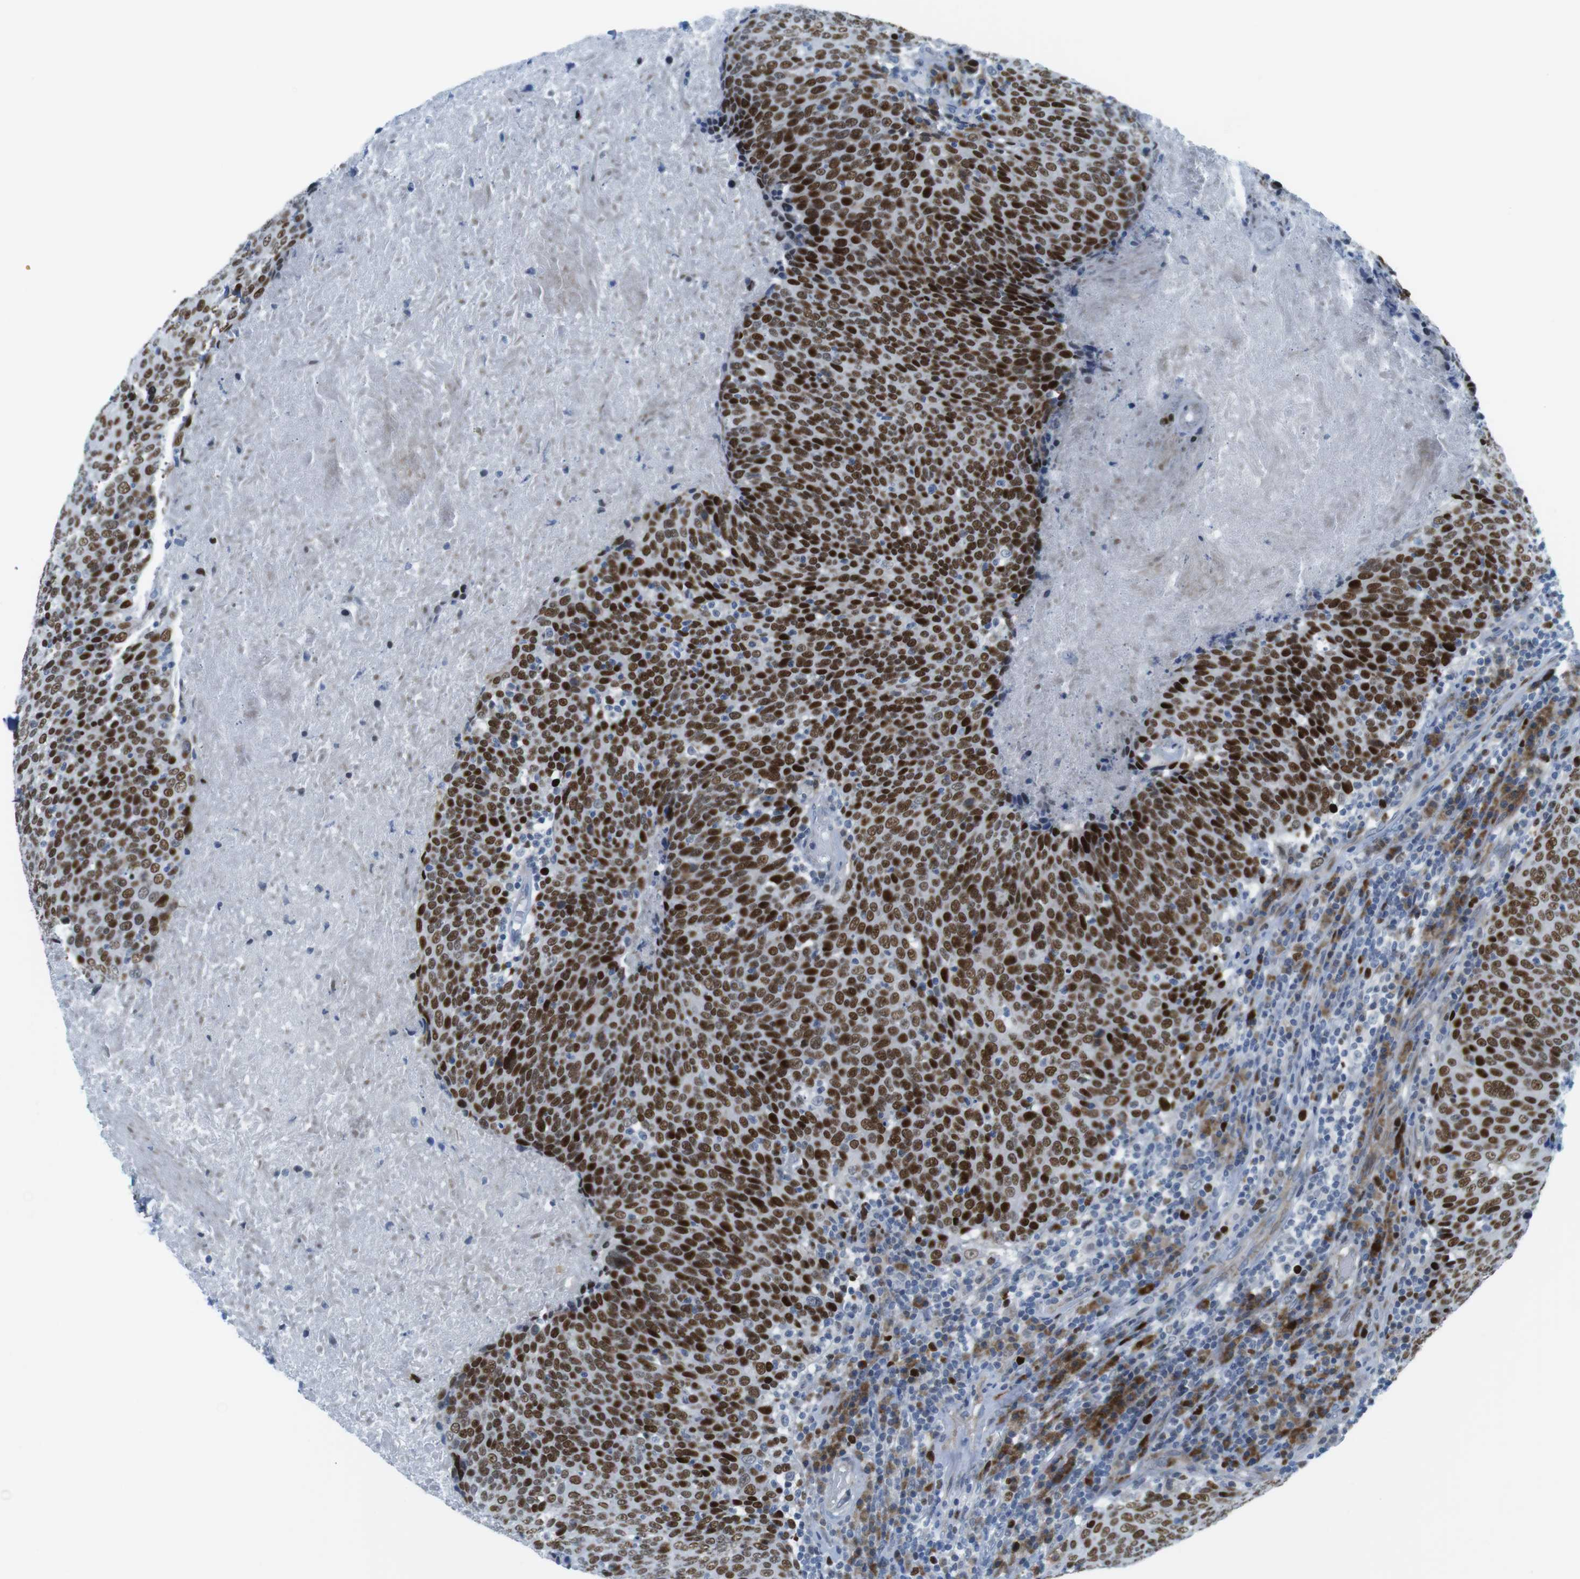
{"staining": {"intensity": "strong", "quantity": ">75%", "location": "nuclear"}, "tissue": "head and neck cancer", "cell_type": "Tumor cells", "image_type": "cancer", "snomed": [{"axis": "morphology", "description": "Squamous cell carcinoma, NOS"}, {"axis": "morphology", "description": "Squamous cell carcinoma, metastatic, NOS"}, {"axis": "topography", "description": "Lymph node"}, {"axis": "topography", "description": "Head-Neck"}], "caption": "Metastatic squamous cell carcinoma (head and neck) tissue shows strong nuclear positivity in approximately >75% of tumor cells, visualized by immunohistochemistry.", "gene": "CHAF1A", "patient": {"sex": "male", "age": 62}}